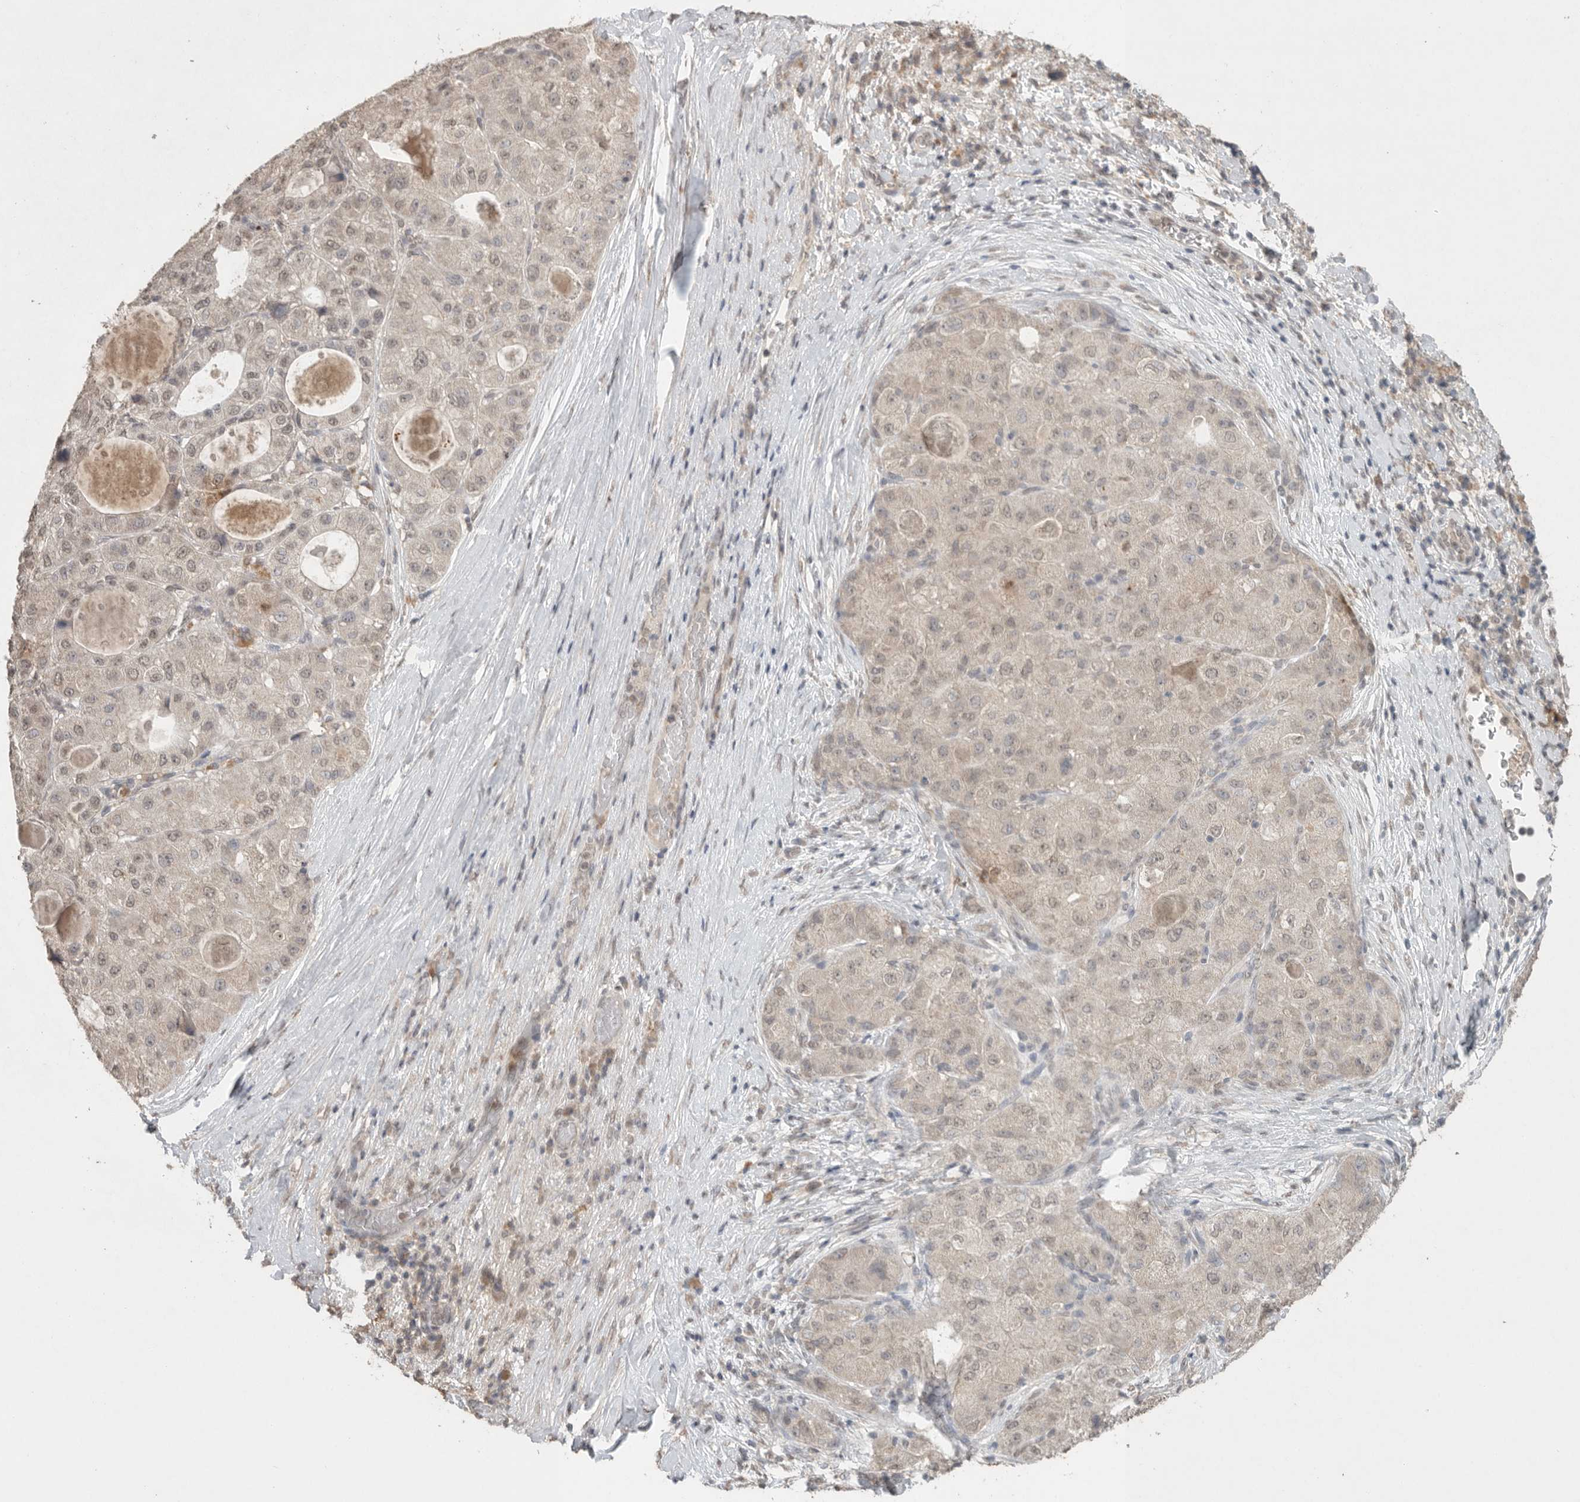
{"staining": {"intensity": "weak", "quantity": ">75%", "location": "nuclear"}, "tissue": "liver cancer", "cell_type": "Tumor cells", "image_type": "cancer", "snomed": [{"axis": "morphology", "description": "Carcinoma, Hepatocellular, NOS"}, {"axis": "topography", "description": "Liver"}], "caption": "A histopathology image showing weak nuclear staining in about >75% of tumor cells in liver cancer (hepatocellular carcinoma), as visualized by brown immunohistochemical staining.", "gene": "KLK5", "patient": {"sex": "male", "age": 80}}